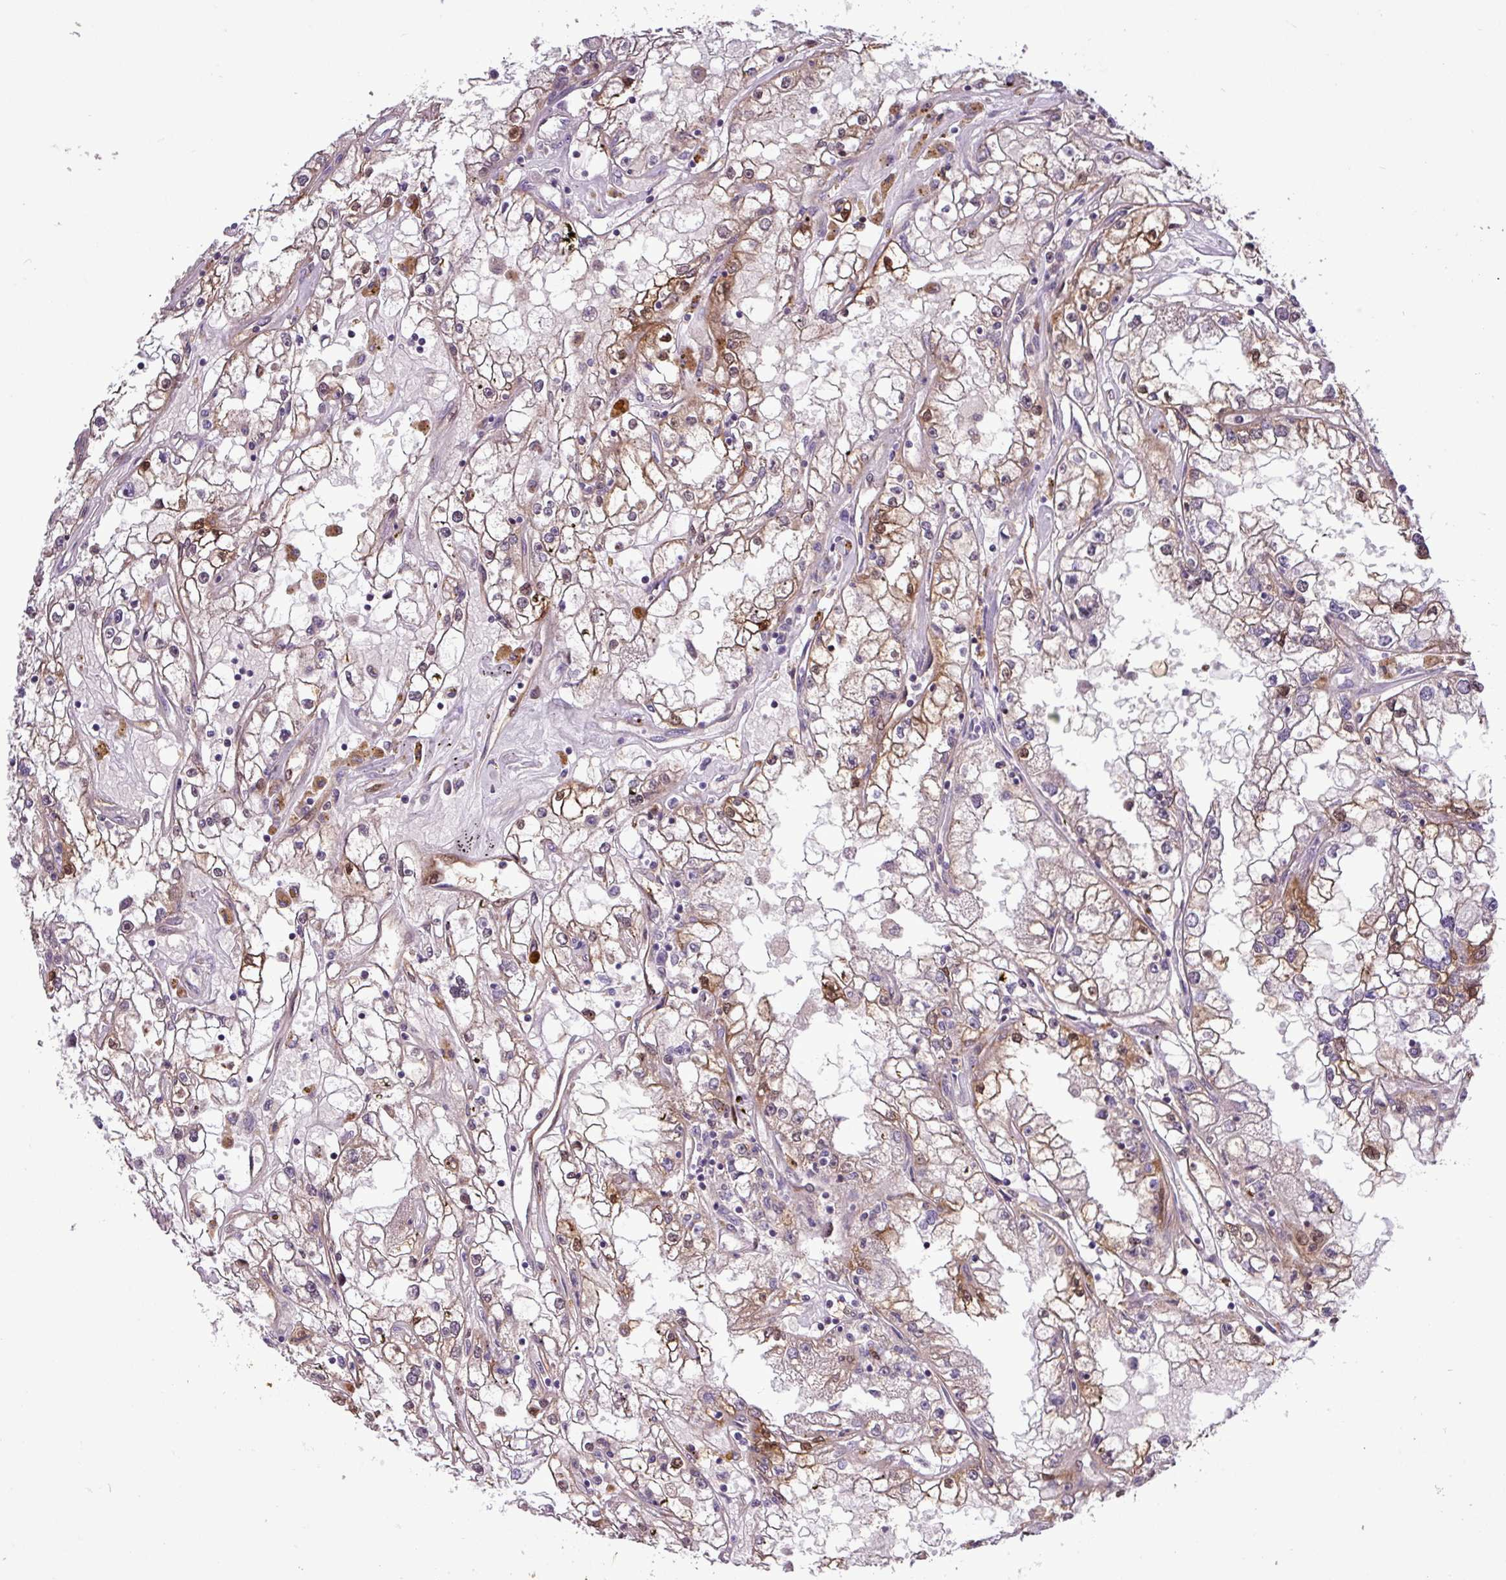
{"staining": {"intensity": "moderate", "quantity": "<25%", "location": "cytoplasmic/membranous,nuclear"}, "tissue": "renal cancer", "cell_type": "Tumor cells", "image_type": "cancer", "snomed": [{"axis": "morphology", "description": "Adenocarcinoma, NOS"}, {"axis": "topography", "description": "Kidney"}], "caption": "Renal cancer stained with a brown dye reveals moderate cytoplasmic/membranous and nuclear positive positivity in approximately <25% of tumor cells.", "gene": "CARHSP1", "patient": {"sex": "male", "age": 56}}